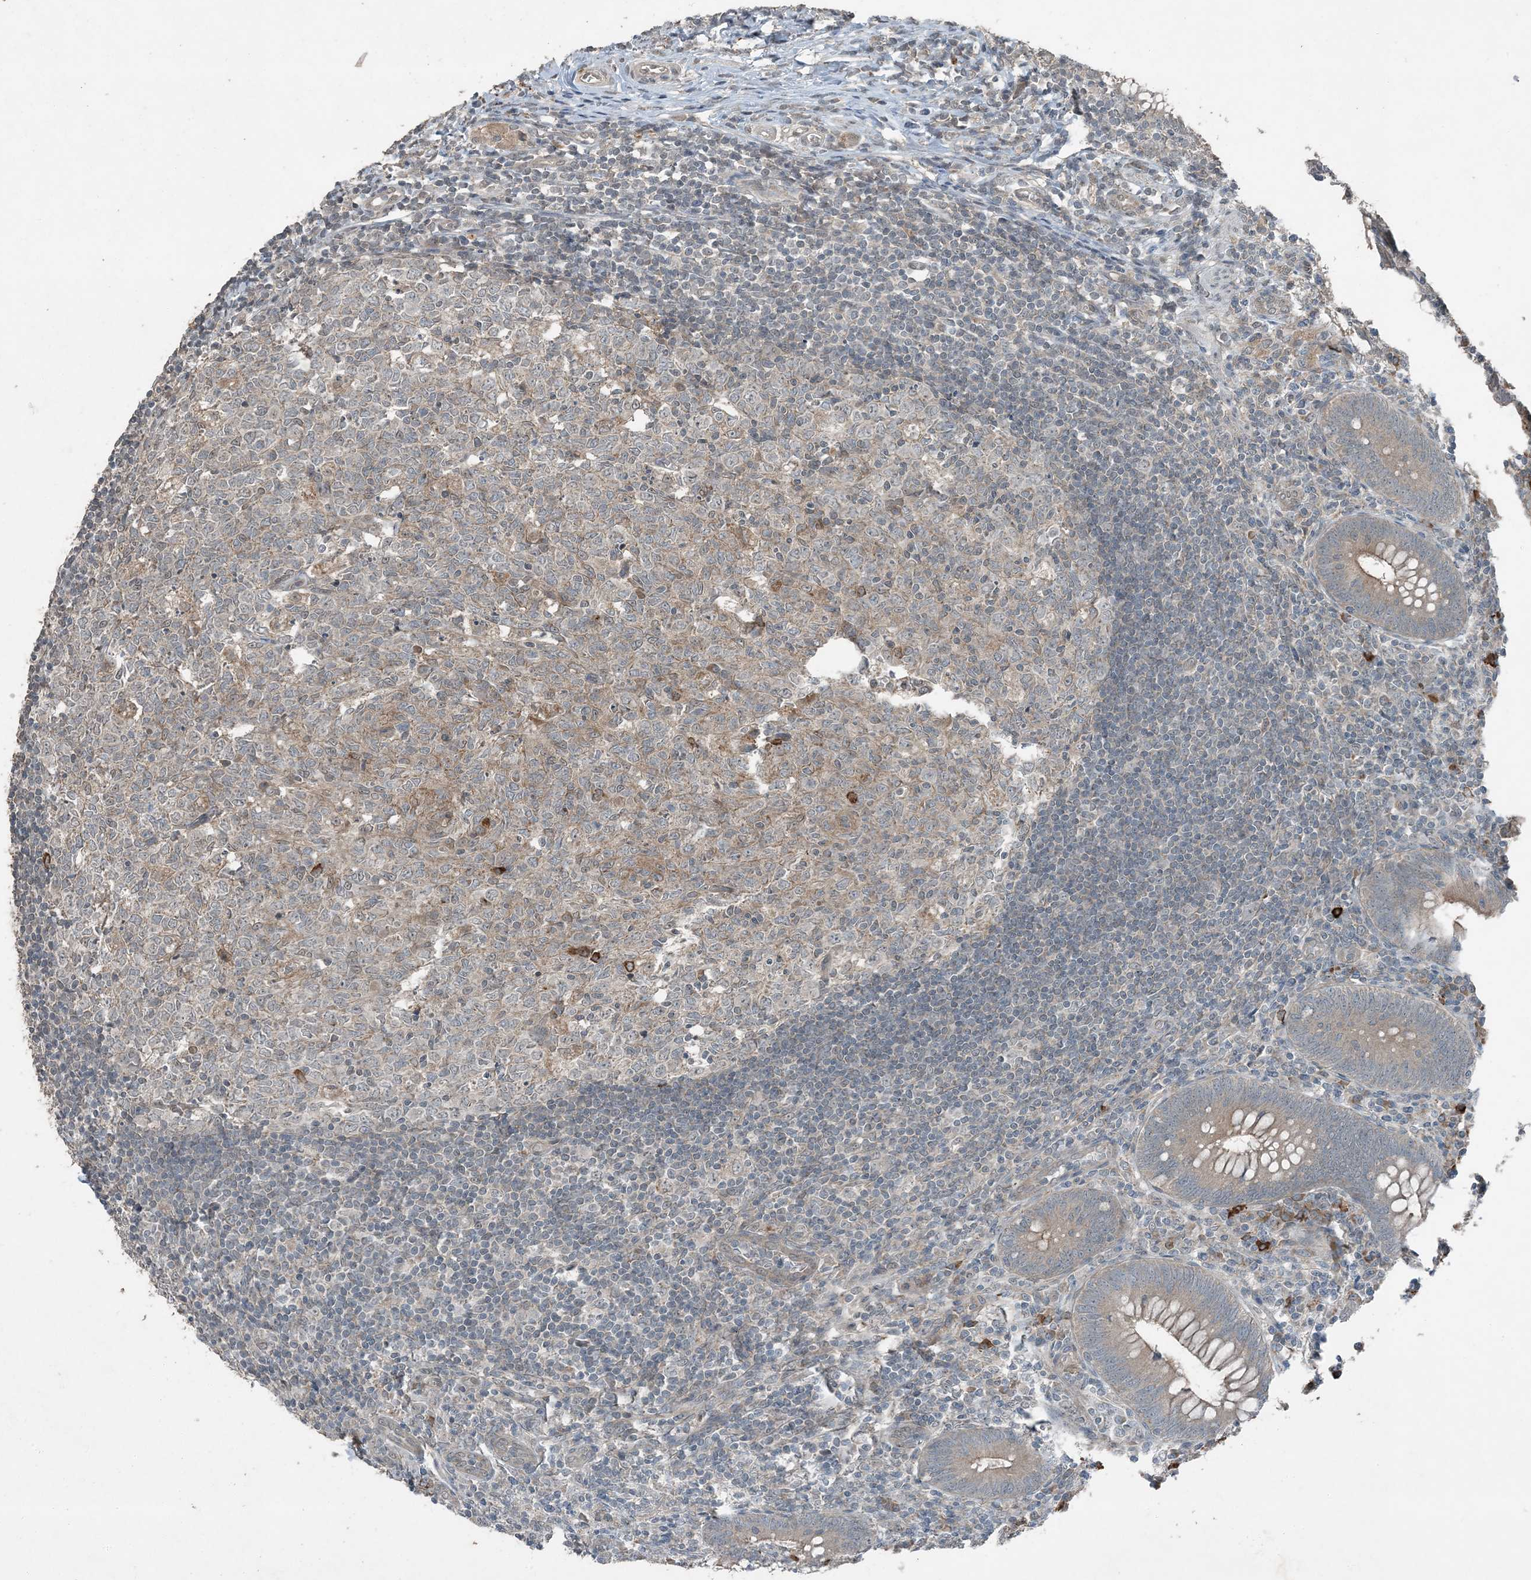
{"staining": {"intensity": "weak", "quantity": ">75%", "location": "cytoplasmic/membranous"}, "tissue": "appendix", "cell_type": "Glandular cells", "image_type": "normal", "snomed": [{"axis": "morphology", "description": "Normal tissue, NOS"}, {"axis": "topography", "description": "Appendix"}], "caption": "High-magnification brightfield microscopy of unremarkable appendix stained with DAB (3,3'-diaminobenzidine) (brown) and counterstained with hematoxylin (blue). glandular cells exhibit weak cytoplasmic/membranous expression is present in approximately>75% of cells.", "gene": "MDN1", "patient": {"sex": "male", "age": 14}}